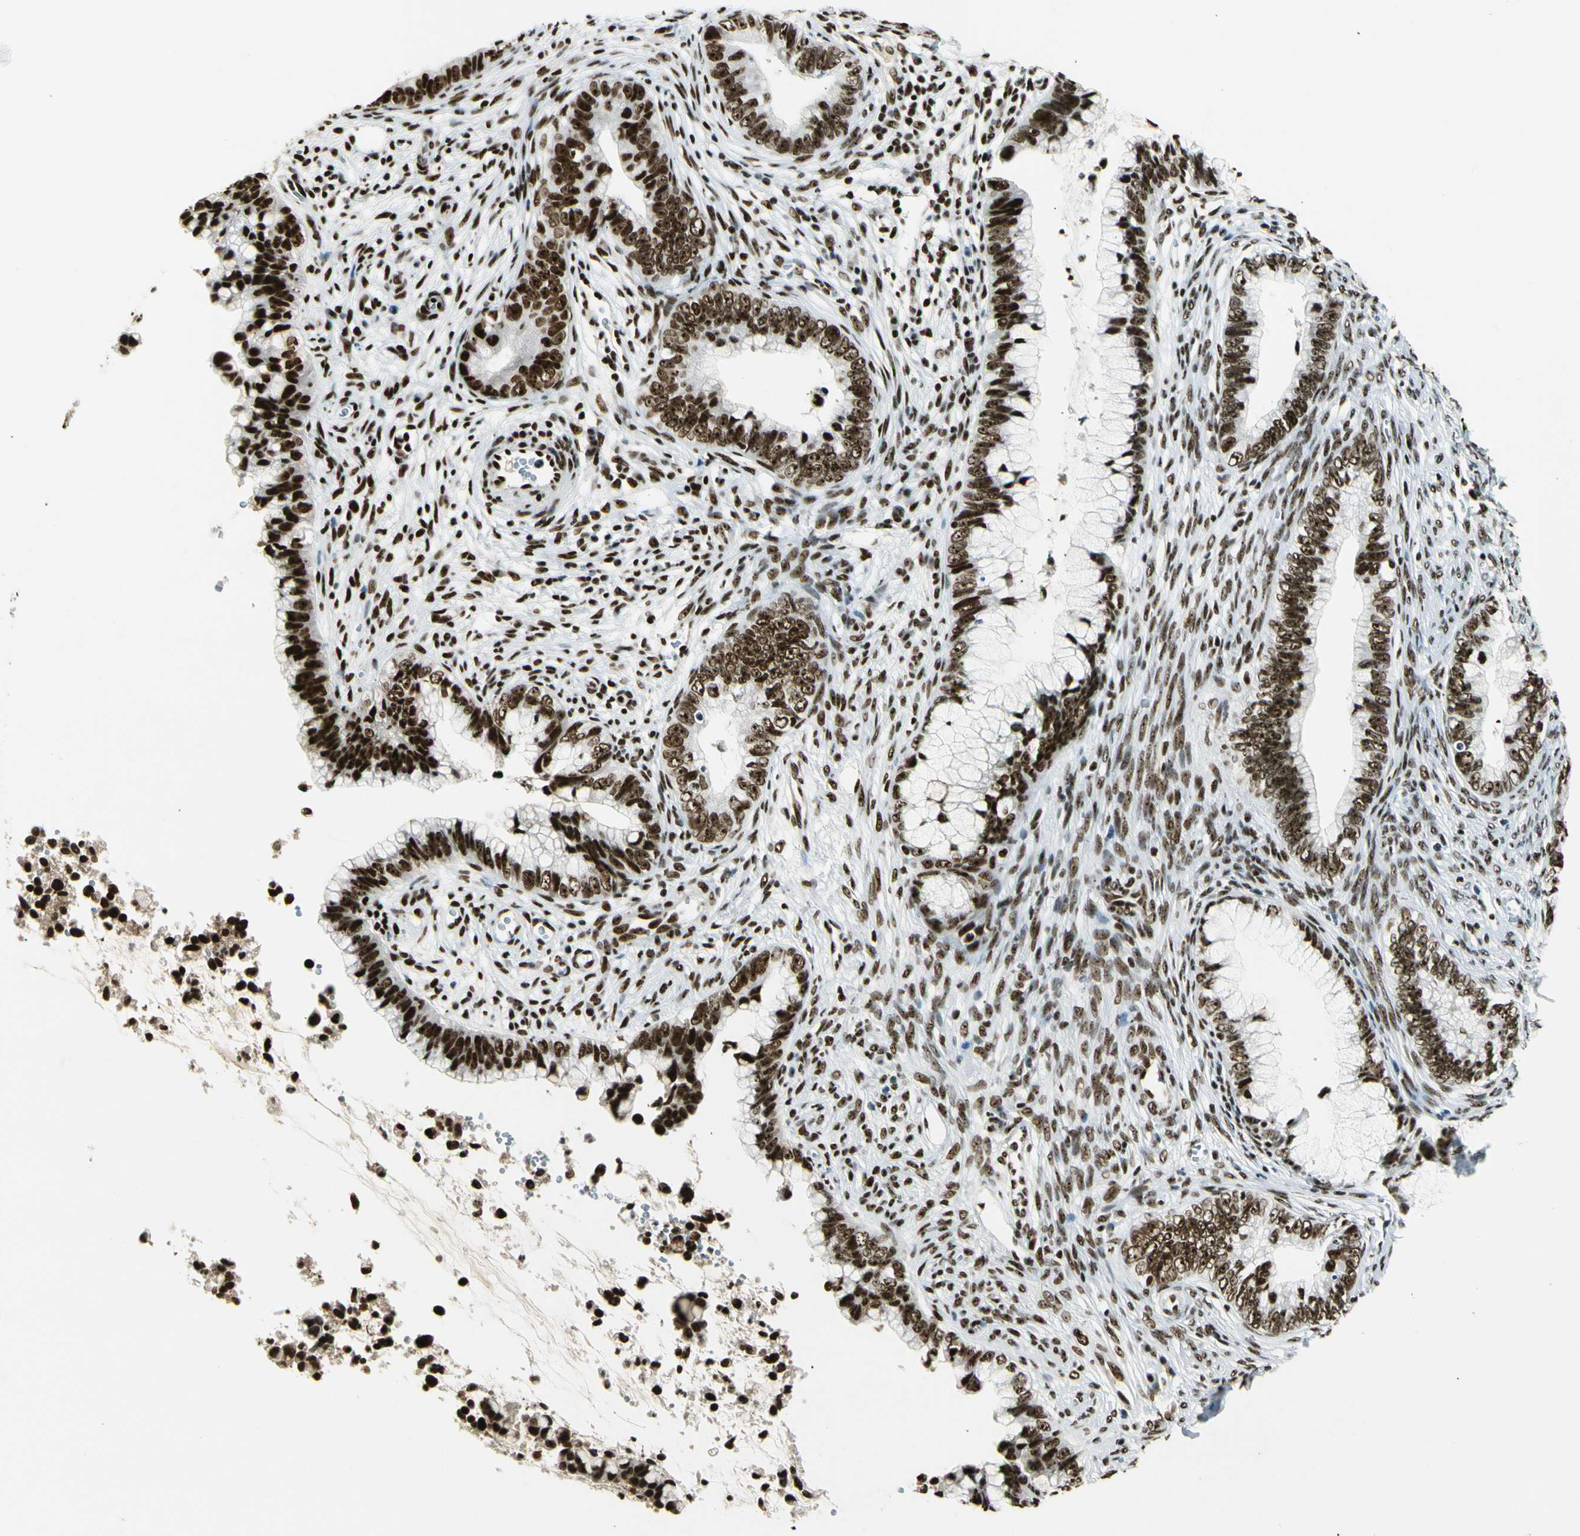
{"staining": {"intensity": "strong", "quantity": ">75%", "location": "nuclear"}, "tissue": "cervical cancer", "cell_type": "Tumor cells", "image_type": "cancer", "snomed": [{"axis": "morphology", "description": "Adenocarcinoma, NOS"}, {"axis": "topography", "description": "Cervix"}], "caption": "Protein expression analysis of human cervical adenocarcinoma reveals strong nuclear positivity in approximately >75% of tumor cells.", "gene": "UBTF", "patient": {"sex": "female", "age": 44}}